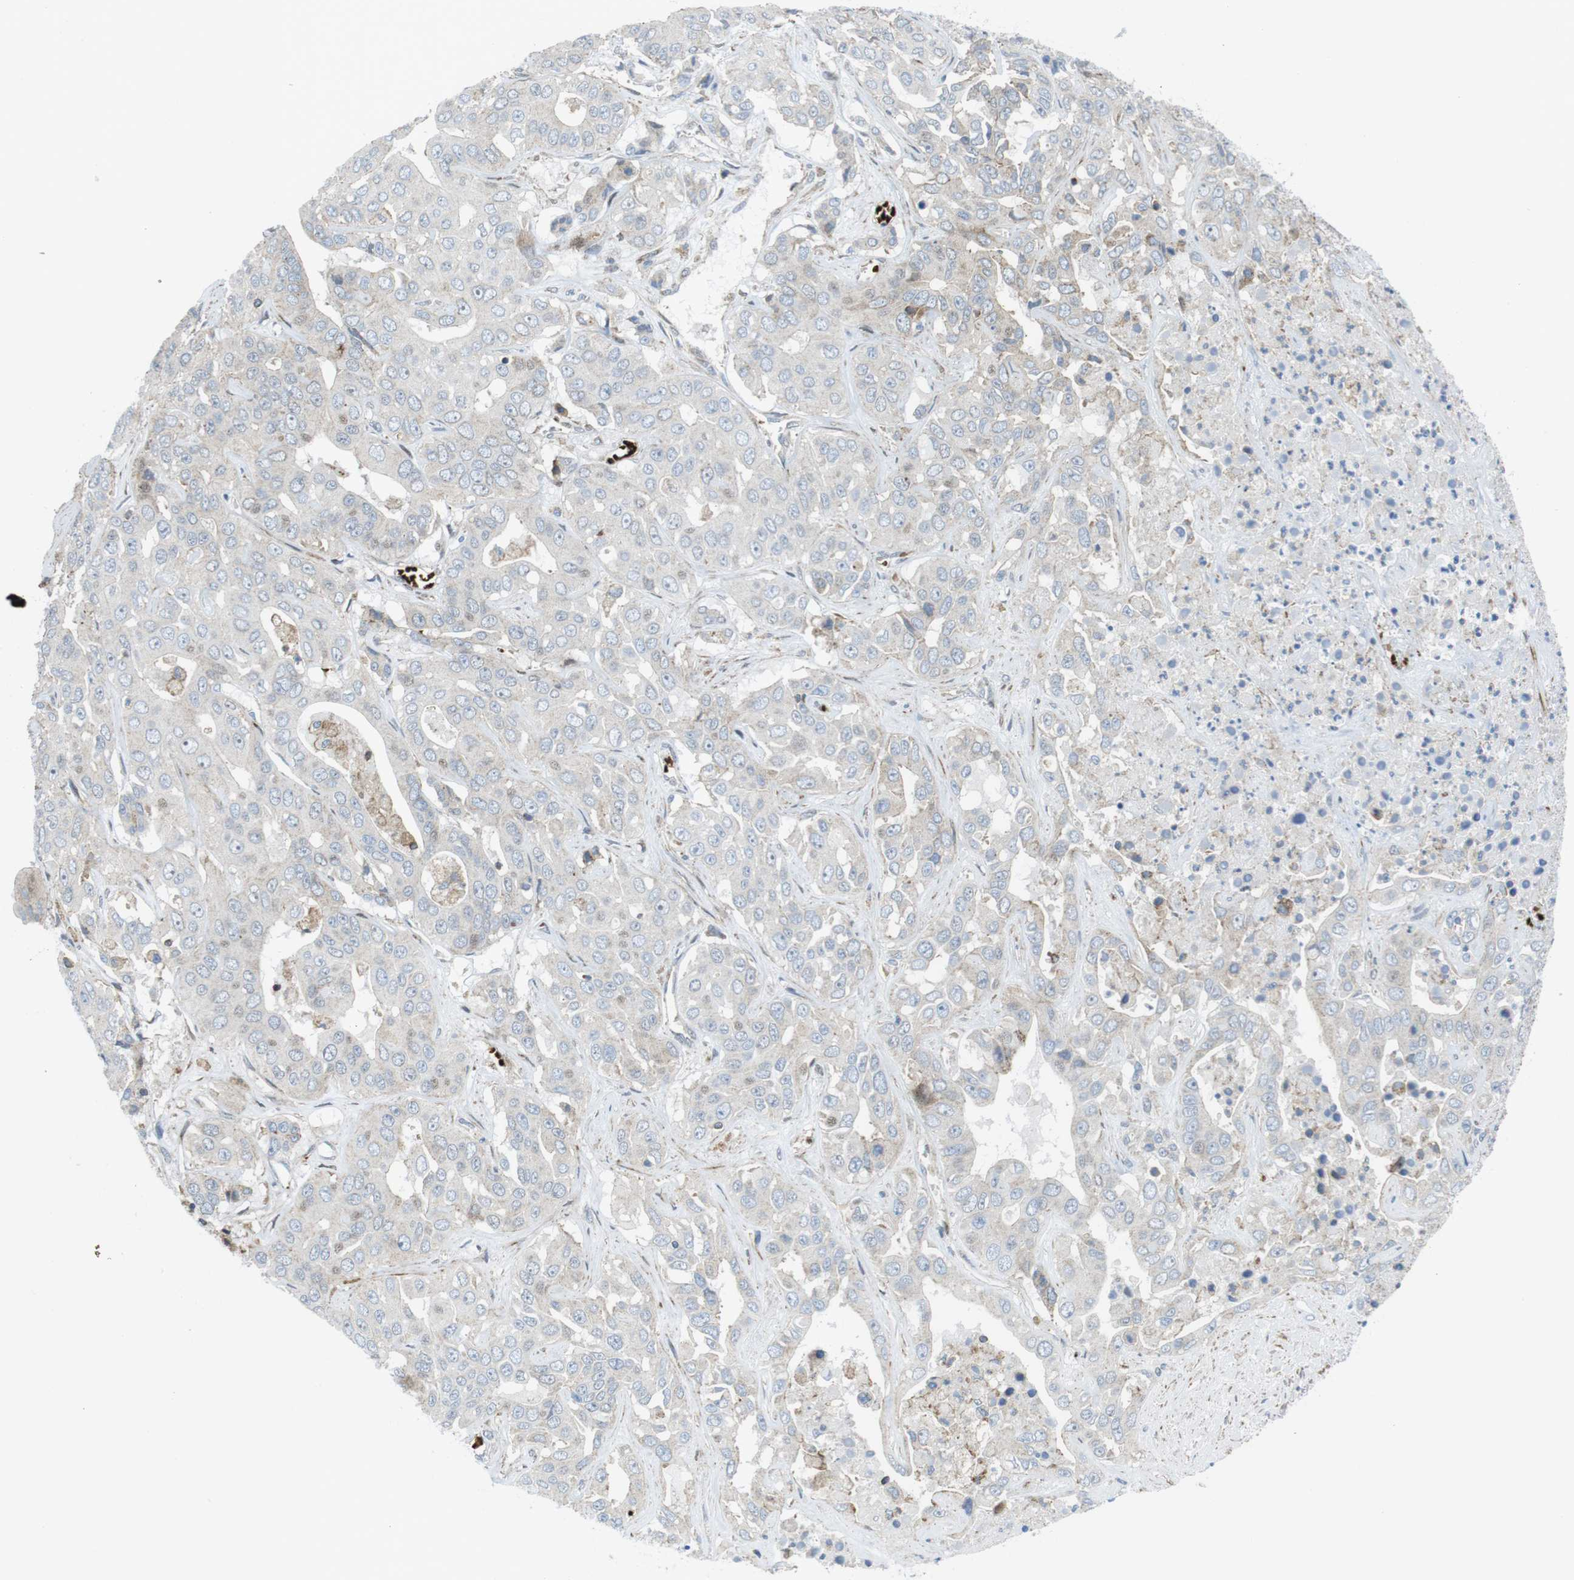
{"staining": {"intensity": "negative", "quantity": "none", "location": "none"}, "tissue": "liver cancer", "cell_type": "Tumor cells", "image_type": "cancer", "snomed": [{"axis": "morphology", "description": "Cholangiocarcinoma"}, {"axis": "topography", "description": "Liver"}], "caption": "Micrograph shows no protein expression in tumor cells of liver cholangiocarcinoma tissue. (DAB immunohistochemistry with hematoxylin counter stain).", "gene": "CUL7", "patient": {"sex": "female", "age": 52}}